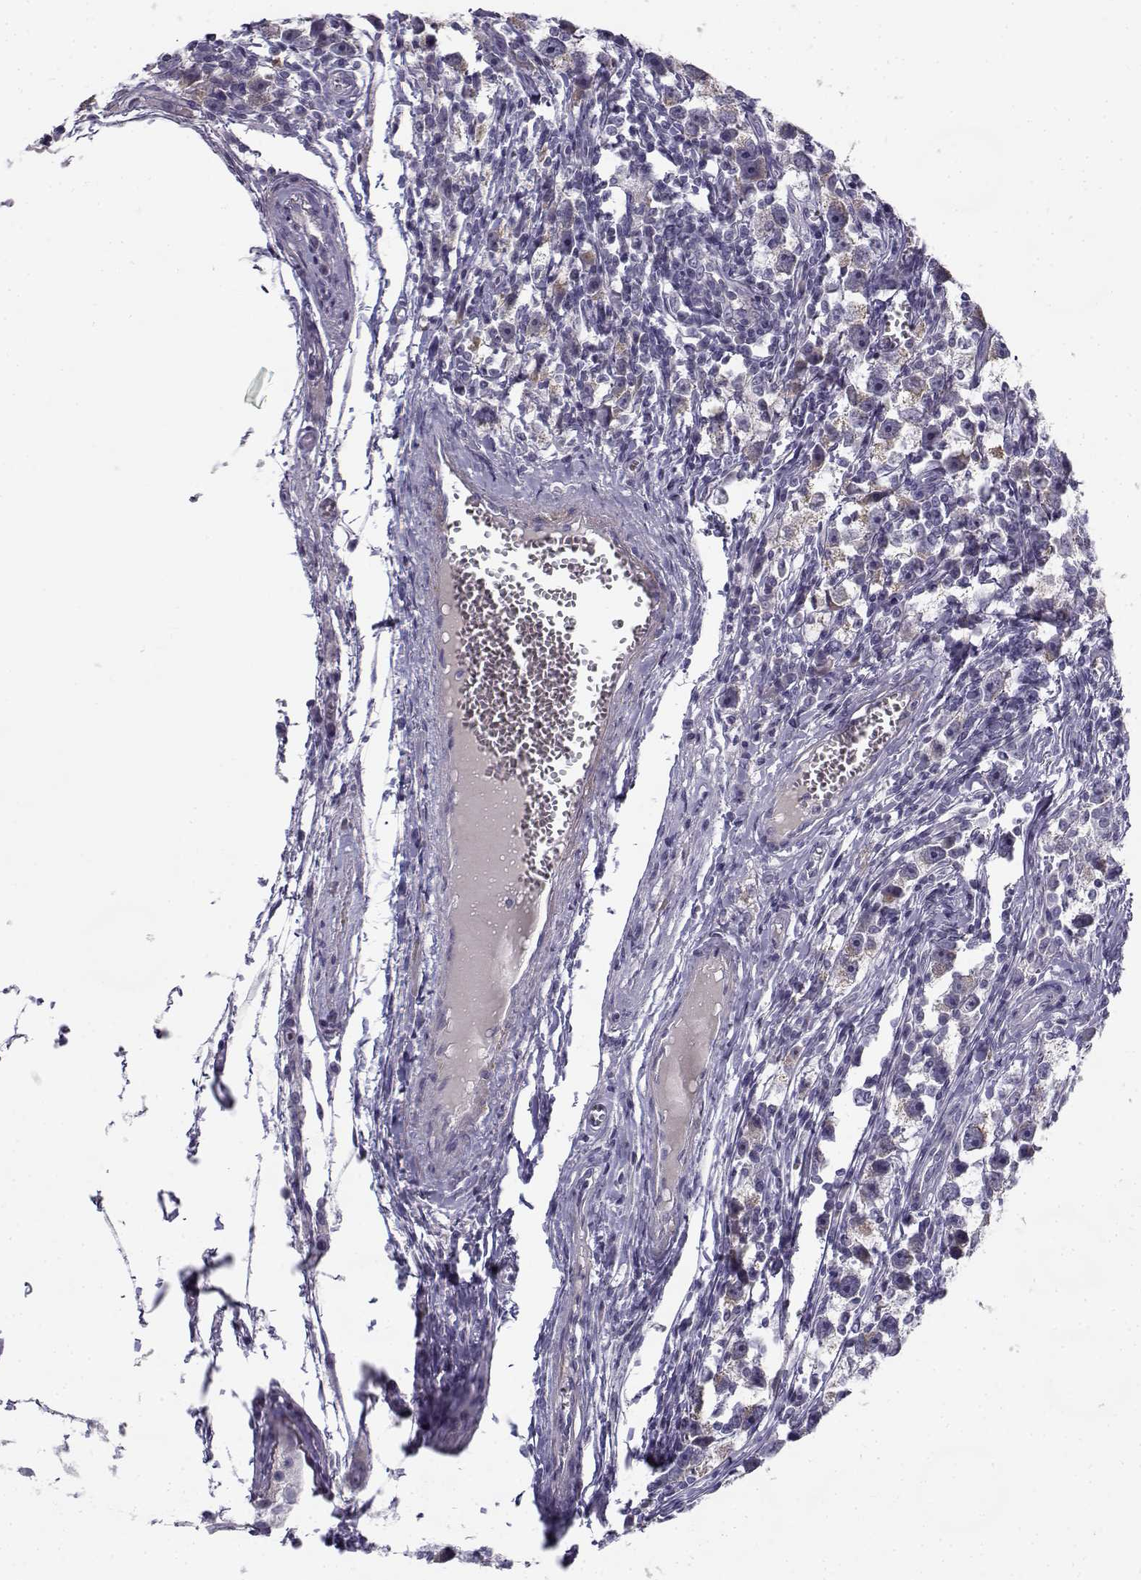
{"staining": {"intensity": "negative", "quantity": "none", "location": "none"}, "tissue": "testis cancer", "cell_type": "Tumor cells", "image_type": "cancer", "snomed": [{"axis": "morphology", "description": "Seminoma, NOS"}, {"axis": "topography", "description": "Testis"}], "caption": "A photomicrograph of human testis cancer is negative for staining in tumor cells.", "gene": "CREB3L3", "patient": {"sex": "male", "age": 30}}